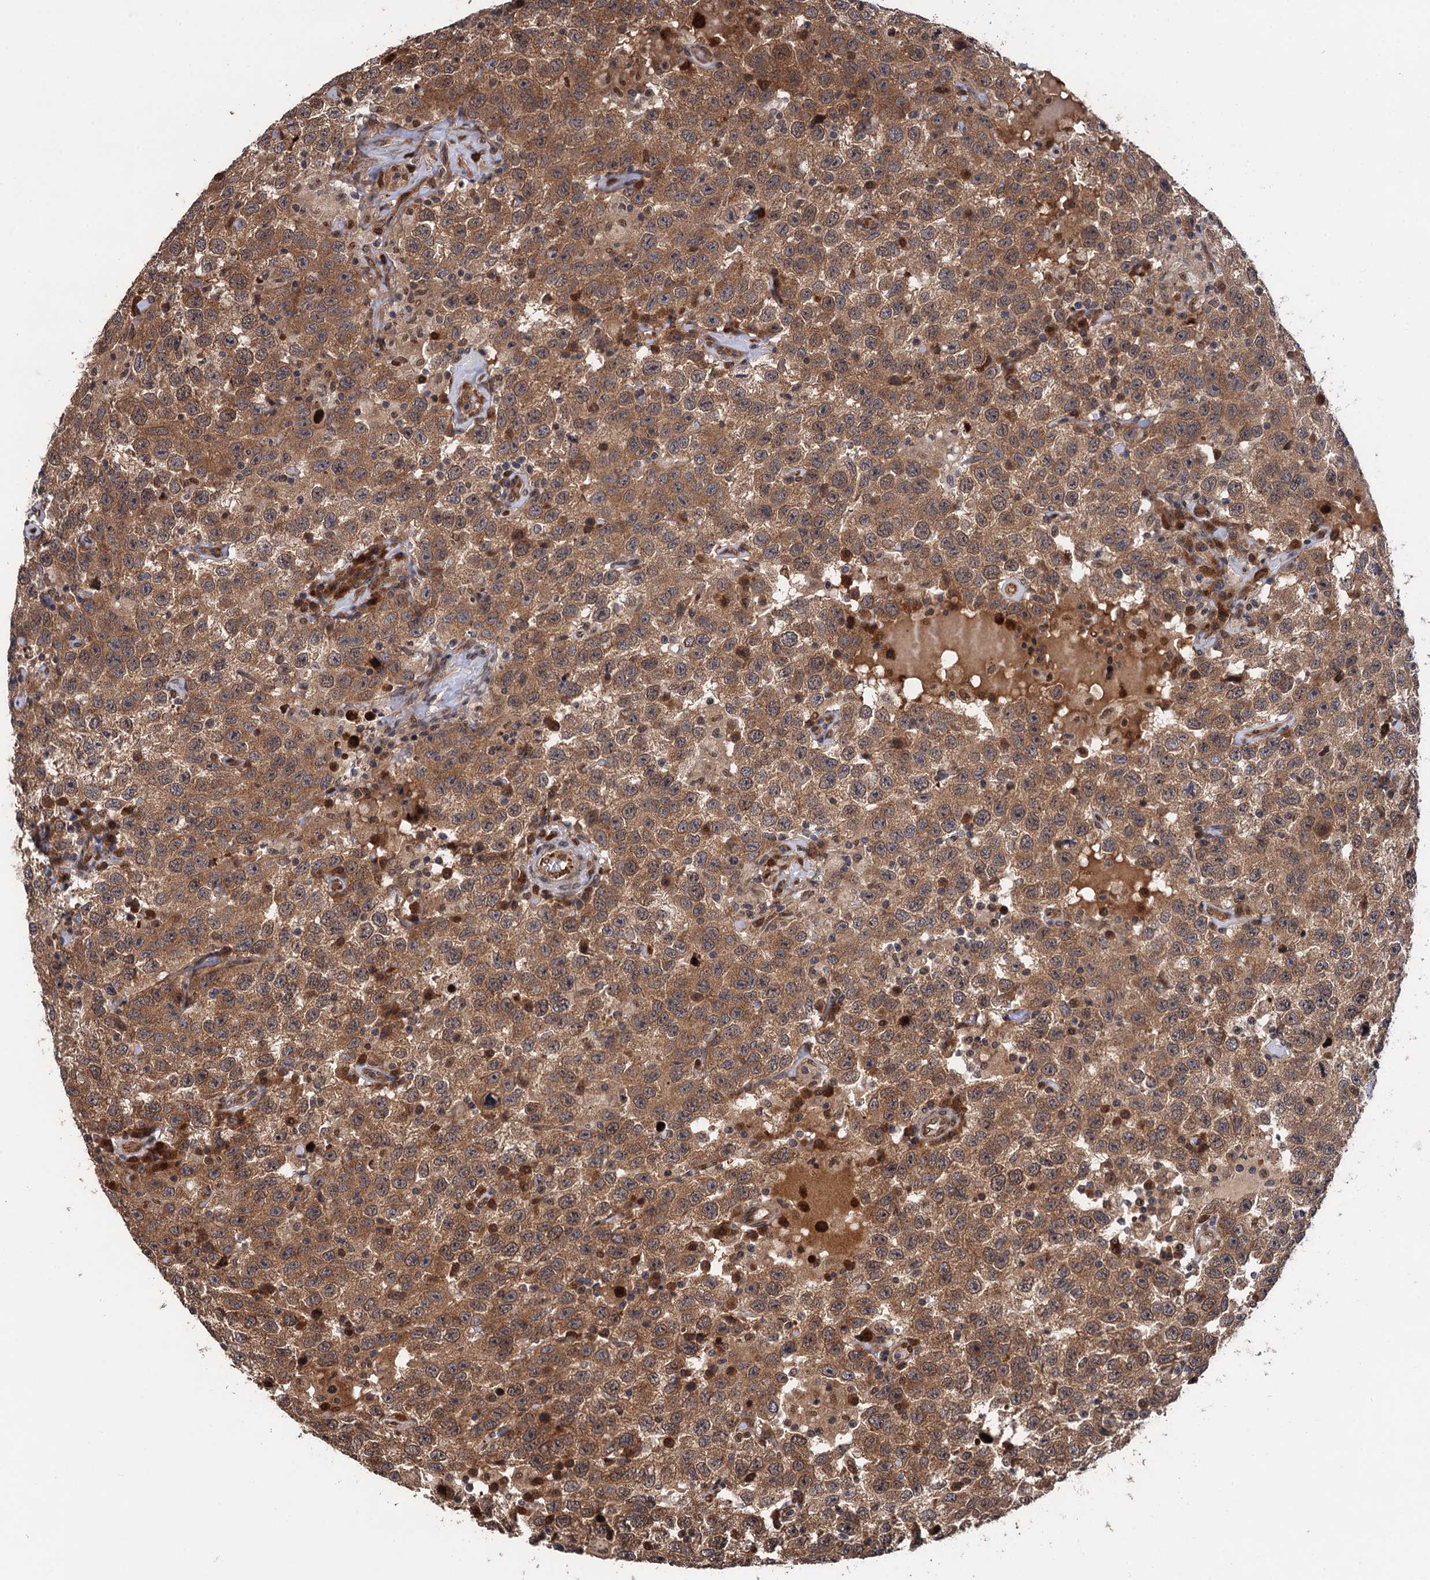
{"staining": {"intensity": "moderate", "quantity": ">75%", "location": "cytoplasmic/membranous"}, "tissue": "testis cancer", "cell_type": "Tumor cells", "image_type": "cancer", "snomed": [{"axis": "morphology", "description": "Seminoma, NOS"}, {"axis": "topography", "description": "Testis"}], "caption": "Moderate cytoplasmic/membranous positivity for a protein is appreciated in approximately >75% of tumor cells of testis cancer (seminoma) using immunohistochemistry.", "gene": "CDC23", "patient": {"sex": "male", "age": 41}}